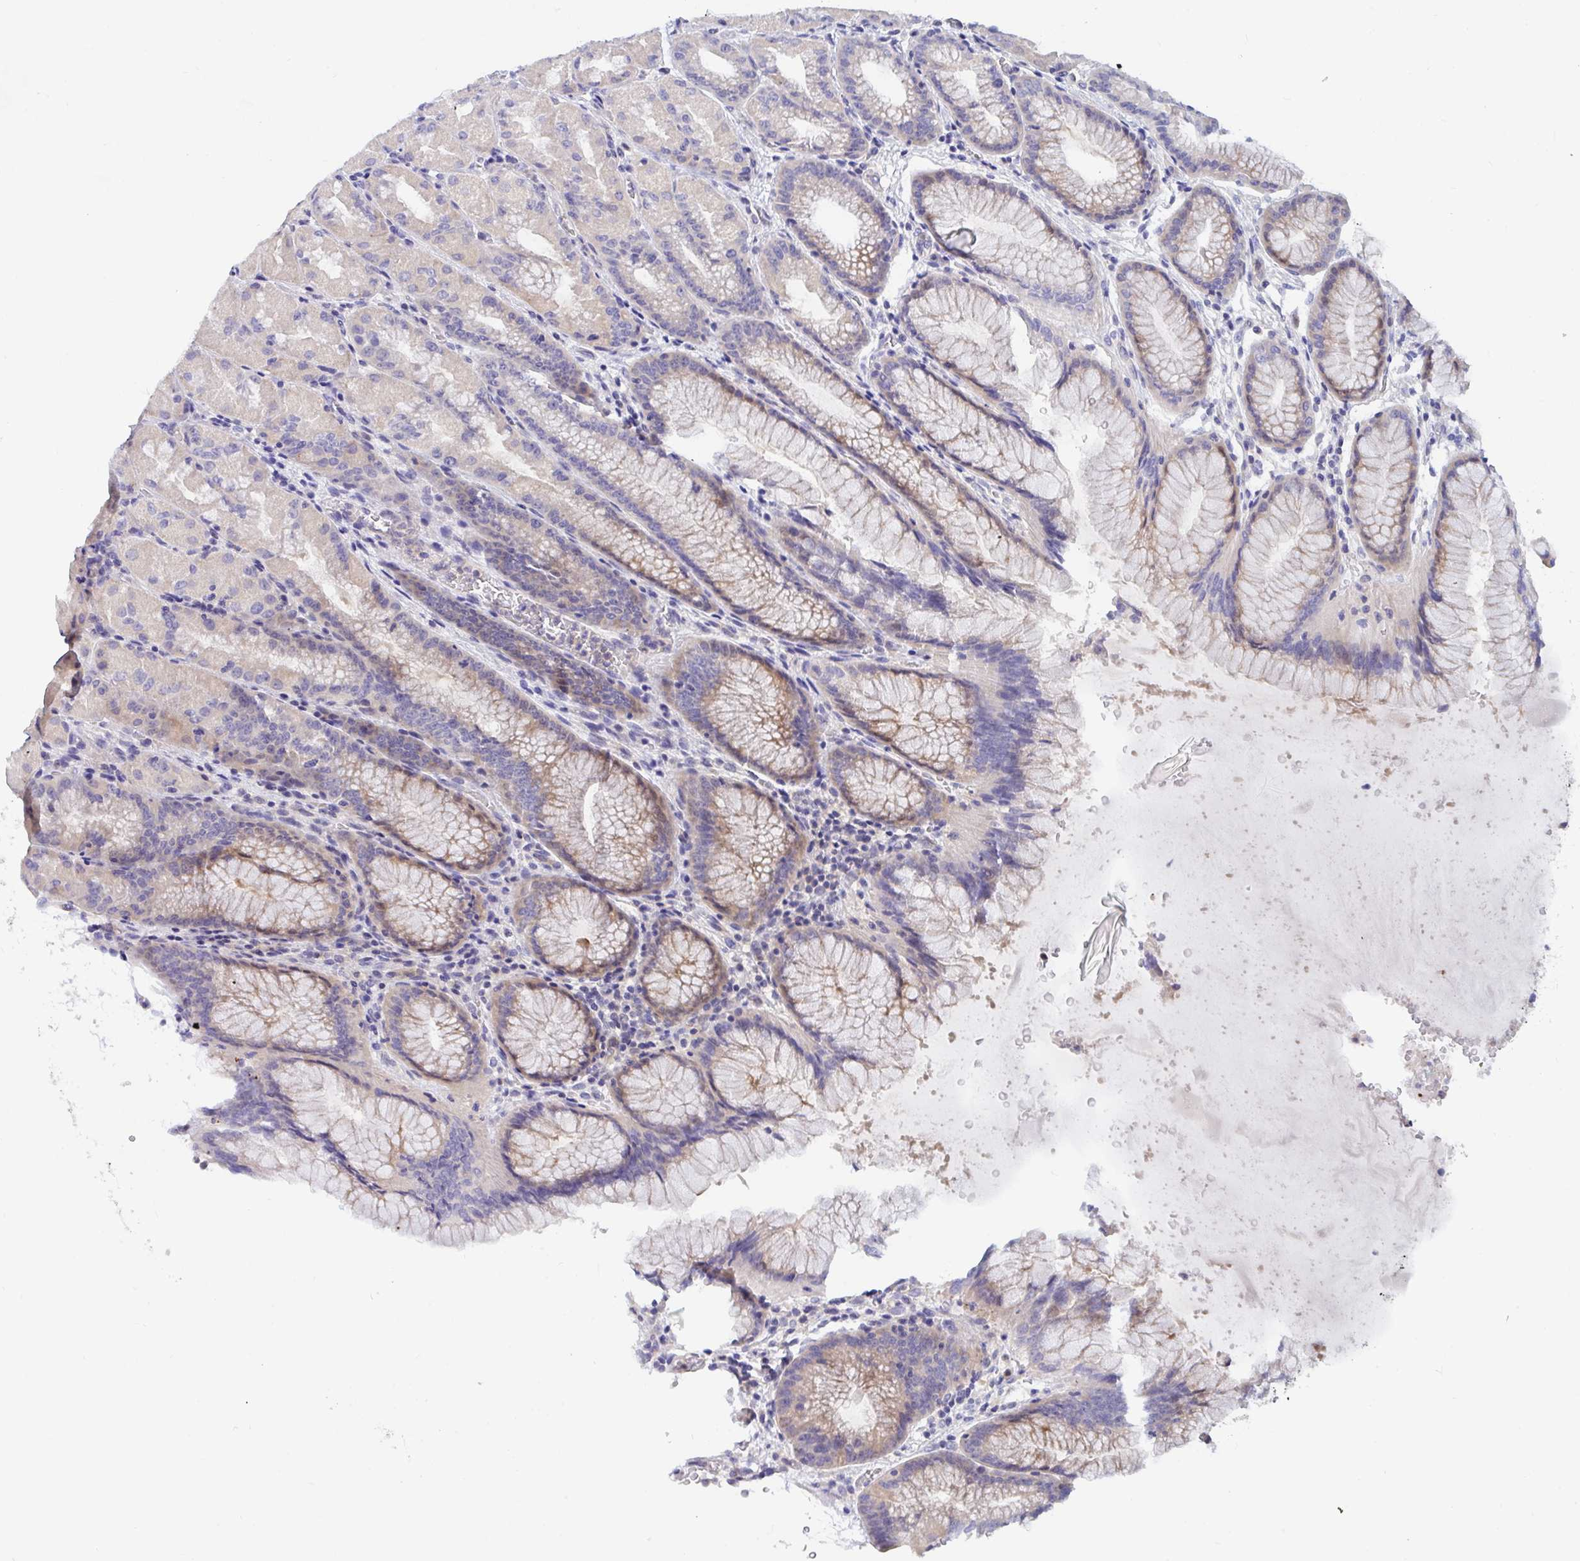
{"staining": {"intensity": "moderate", "quantity": "<25%", "location": "cytoplasmic/membranous,nuclear"}, "tissue": "stomach", "cell_type": "Glandular cells", "image_type": "normal", "snomed": [{"axis": "morphology", "description": "Normal tissue, NOS"}, {"axis": "topography", "description": "Stomach, upper"}, {"axis": "topography", "description": "Stomach"}], "caption": "Approximately <25% of glandular cells in unremarkable human stomach demonstrate moderate cytoplasmic/membranous,nuclear protein staining as visualized by brown immunohistochemical staining.", "gene": "P2RX3", "patient": {"sex": "male", "age": 48}}